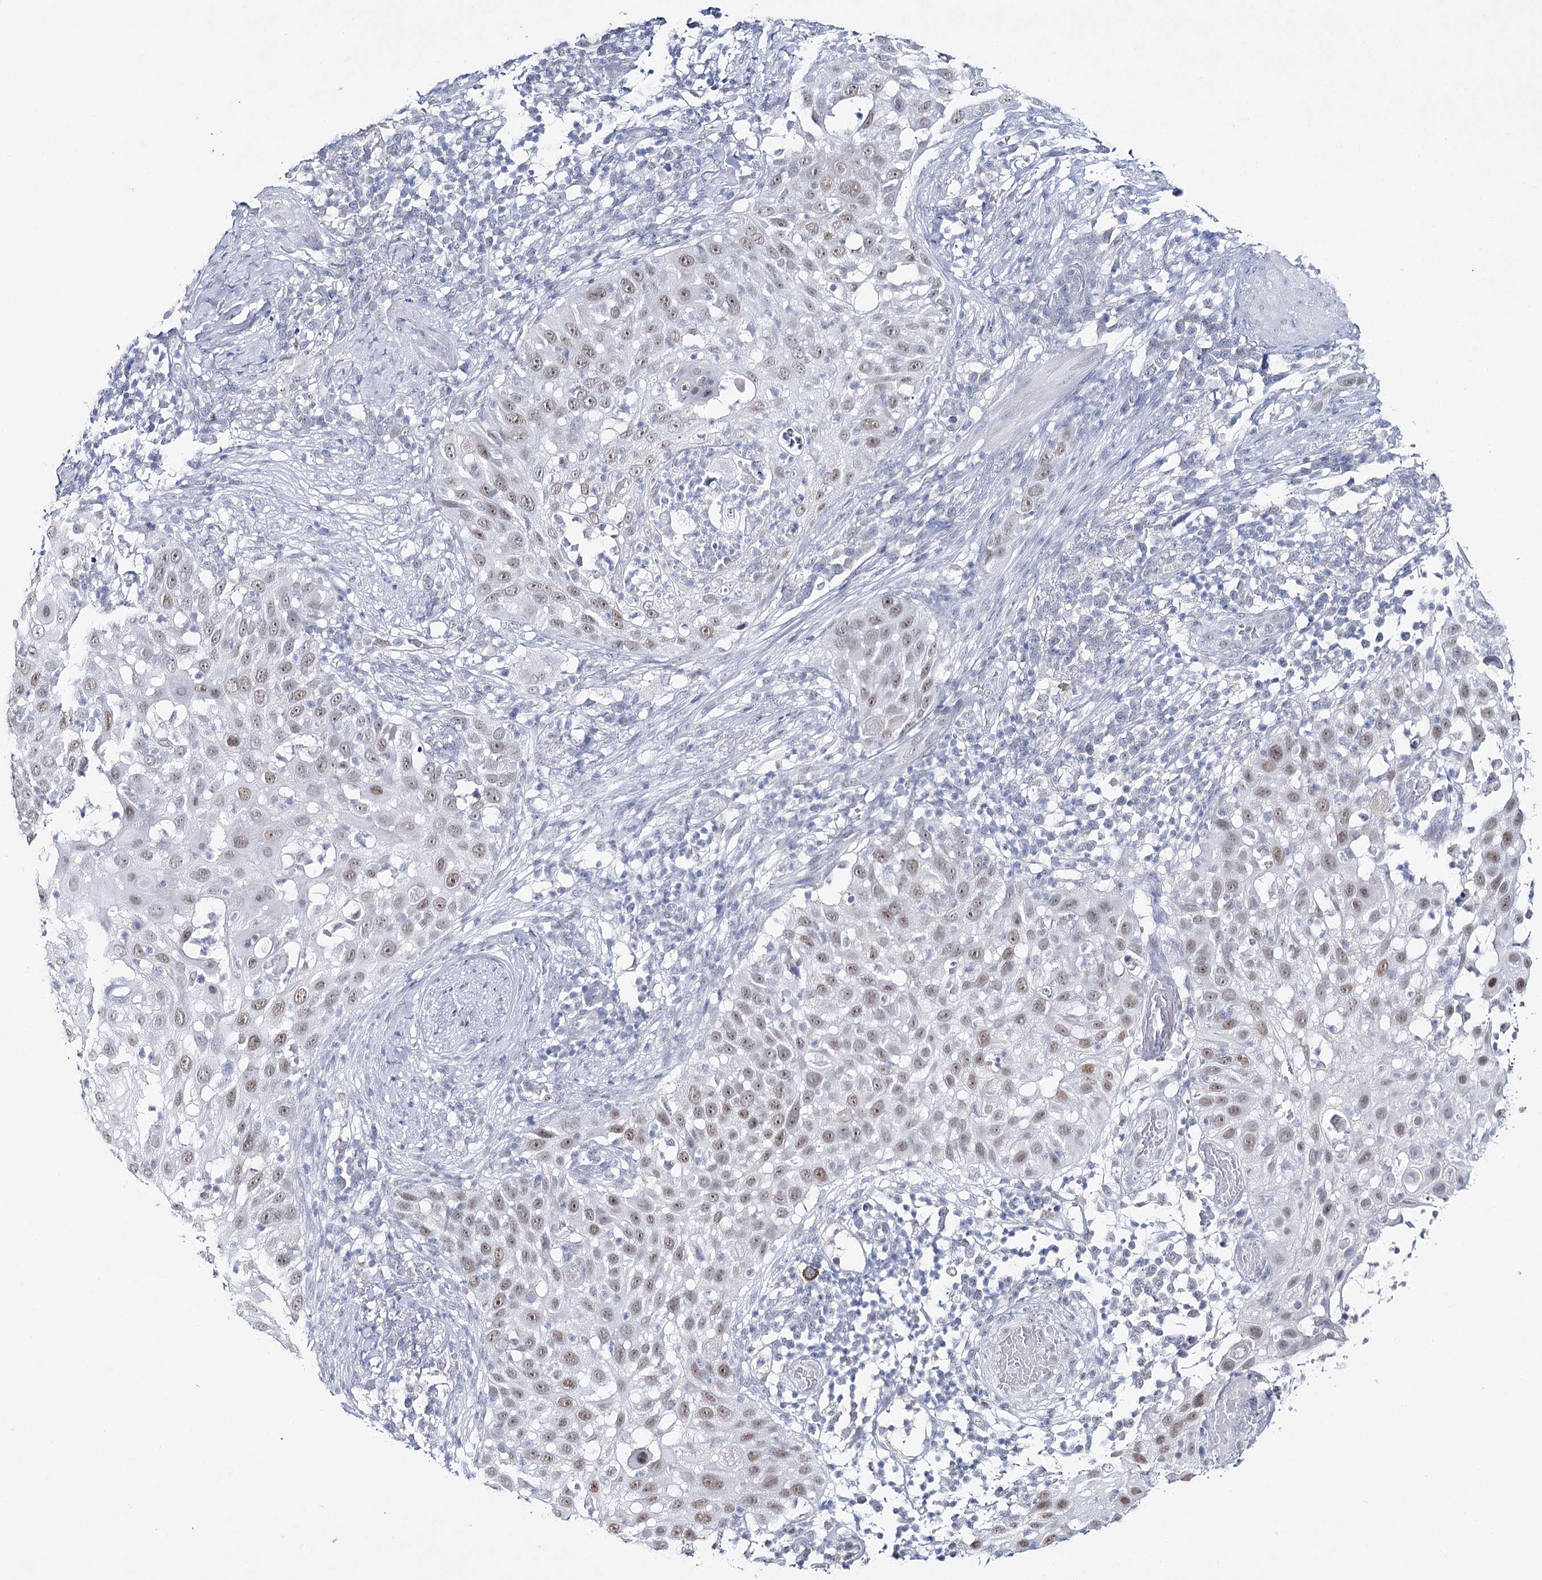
{"staining": {"intensity": "weak", "quantity": ">75%", "location": "nuclear"}, "tissue": "skin cancer", "cell_type": "Tumor cells", "image_type": "cancer", "snomed": [{"axis": "morphology", "description": "Squamous cell carcinoma, NOS"}, {"axis": "topography", "description": "Skin"}], "caption": "Skin squamous cell carcinoma stained with immunohistochemistry (IHC) demonstrates weak nuclear positivity in approximately >75% of tumor cells. Nuclei are stained in blue.", "gene": "ZC3H8", "patient": {"sex": "female", "age": 44}}